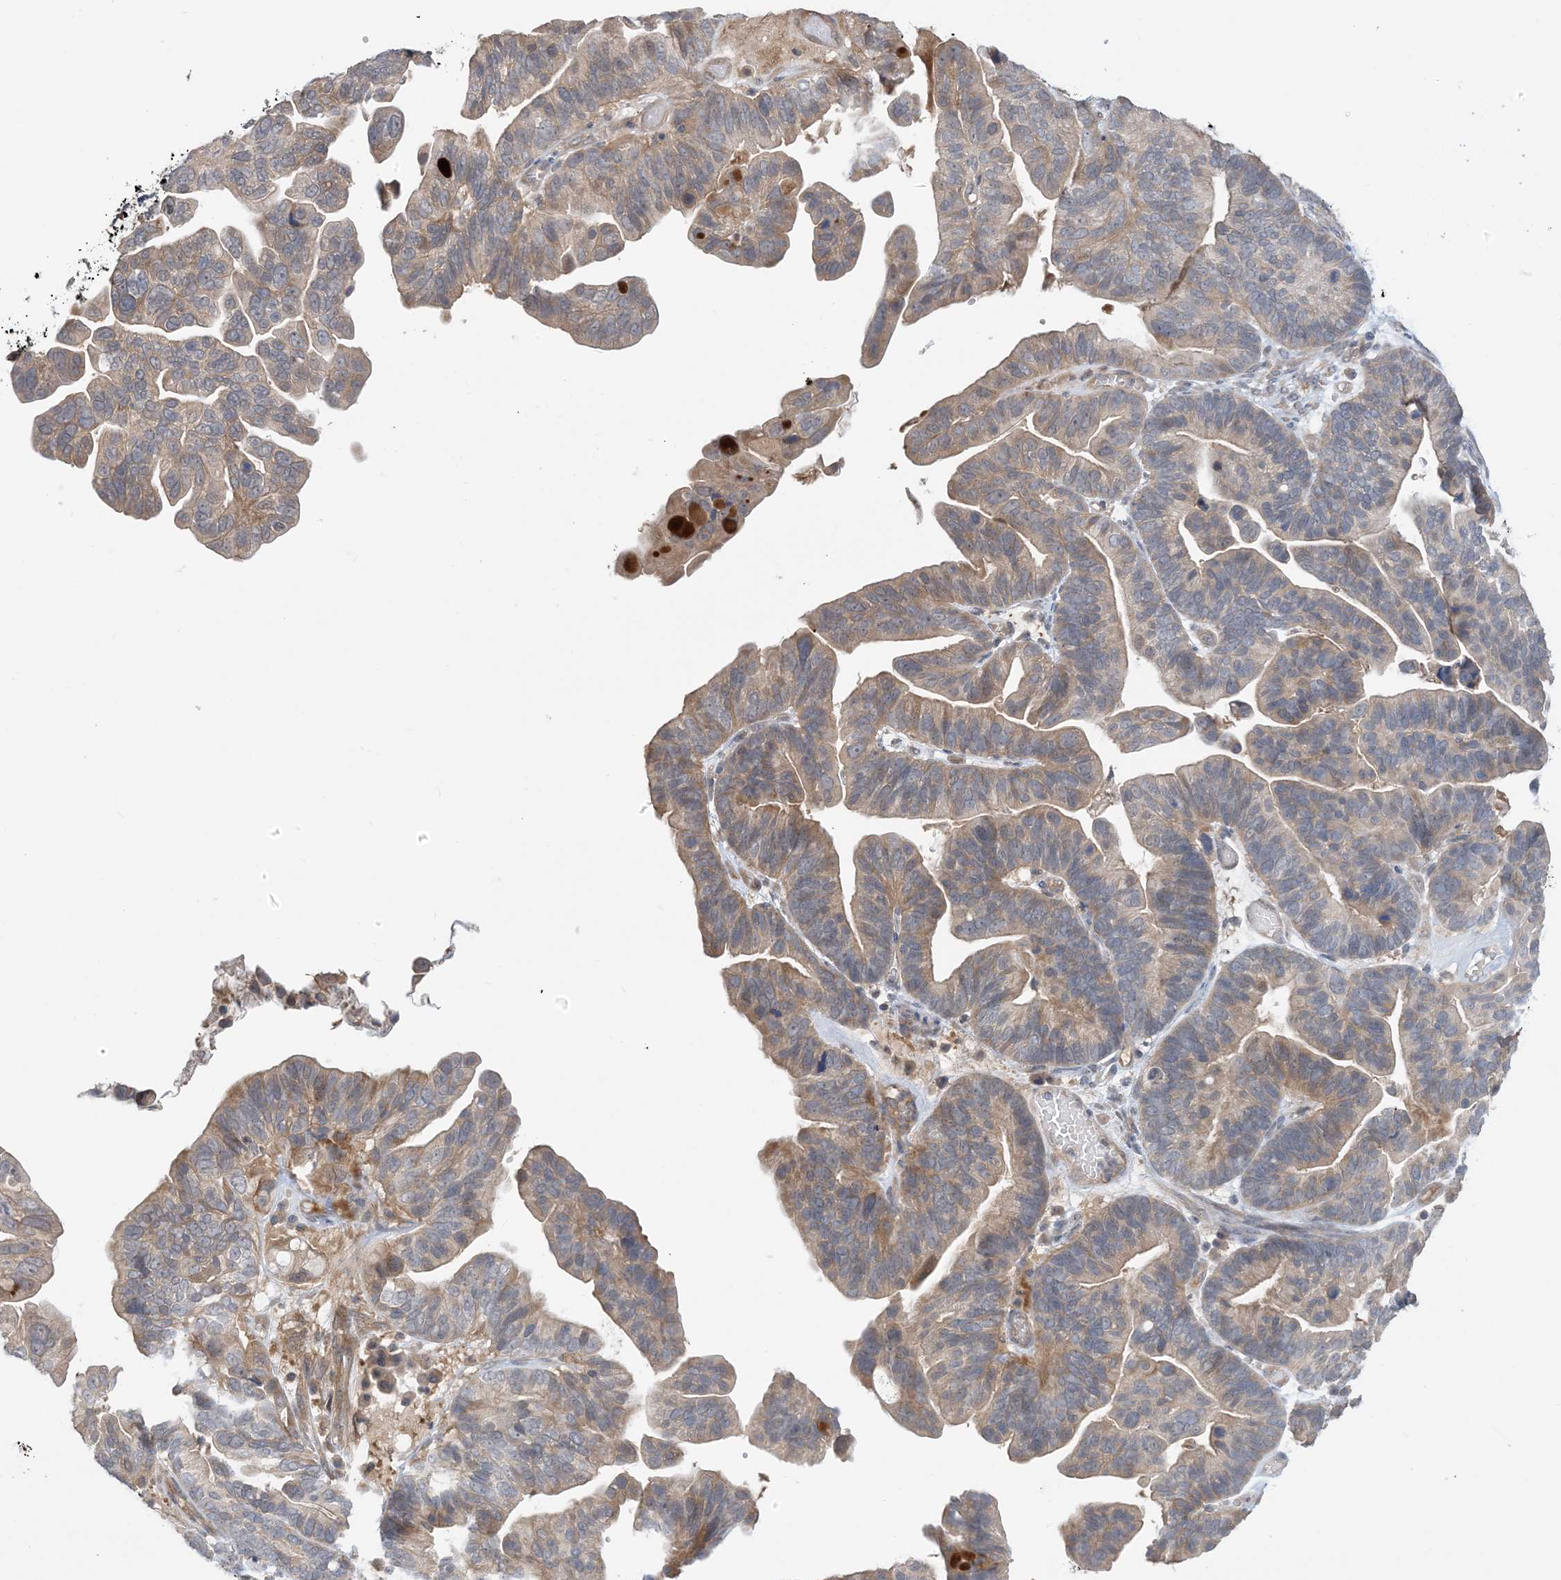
{"staining": {"intensity": "weak", "quantity": ">75%", "location": "cytoplasmic/membranous"}, "tissue": "ovarian cancer", "cell_type": "Tumor cells", "image_type": "cancer", "snomed": [{"axis": "morphology", "description": "Cystadenocarcinoma, serous, NOS"}, {"axis": "topography", "description": "Ovary"}], "caption": "DAB (3,3'-diaminobenzidine) immunohistochemical staining of serous cystadenocarcinoma (ovarian) shows weak cytoplasmic/membranous protein staining in approximately >75% of tumor cells.", "gene": "WDR26", "patient": {"sex": "female", "age": 56}}